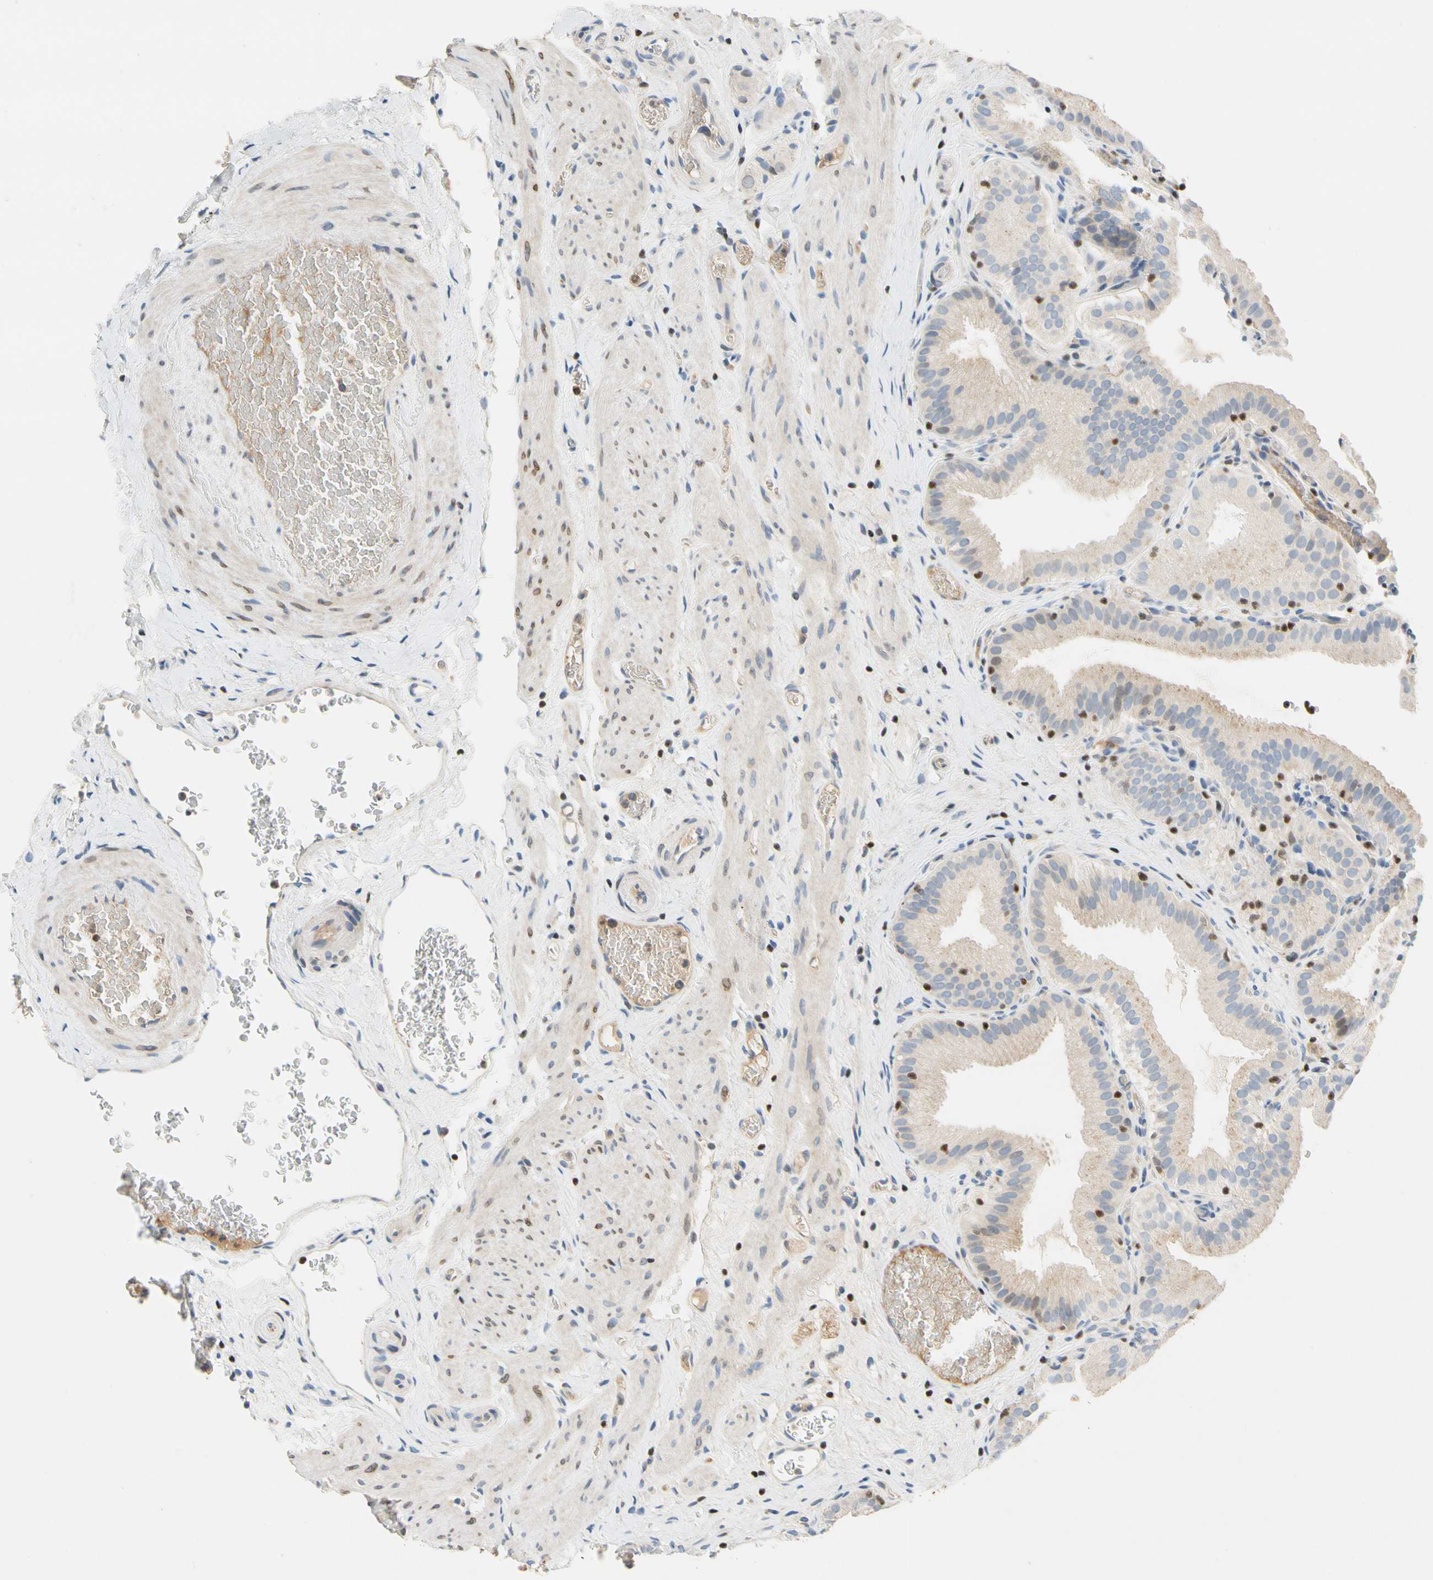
{"staining": {"intensity": "weak", "quantity": "25%-75%", "location": "cytoplasmic/membranous"}, "tissue": "gallbladder", "cell_type": "Glandular cells", "image_type": "normal", "snomed": [{"axis": "morphology", "description": "Normal tissue, NOS"}, {"axis": "topography", "description": "Gallbladder"}], "caption": "Immunohistochemical staining of benign human gallbladder demonstrates 25%-75% levels of weak cytoplasmic/membranous protein staining in approximately 25%-75% of glandular cells. The staining was performed using DAB, with brown indicating positive protein expression. Nuclei are stained blue with hematoxylin.", "gene": "SP140", "patient": {"sex": "male", "age": 54}}